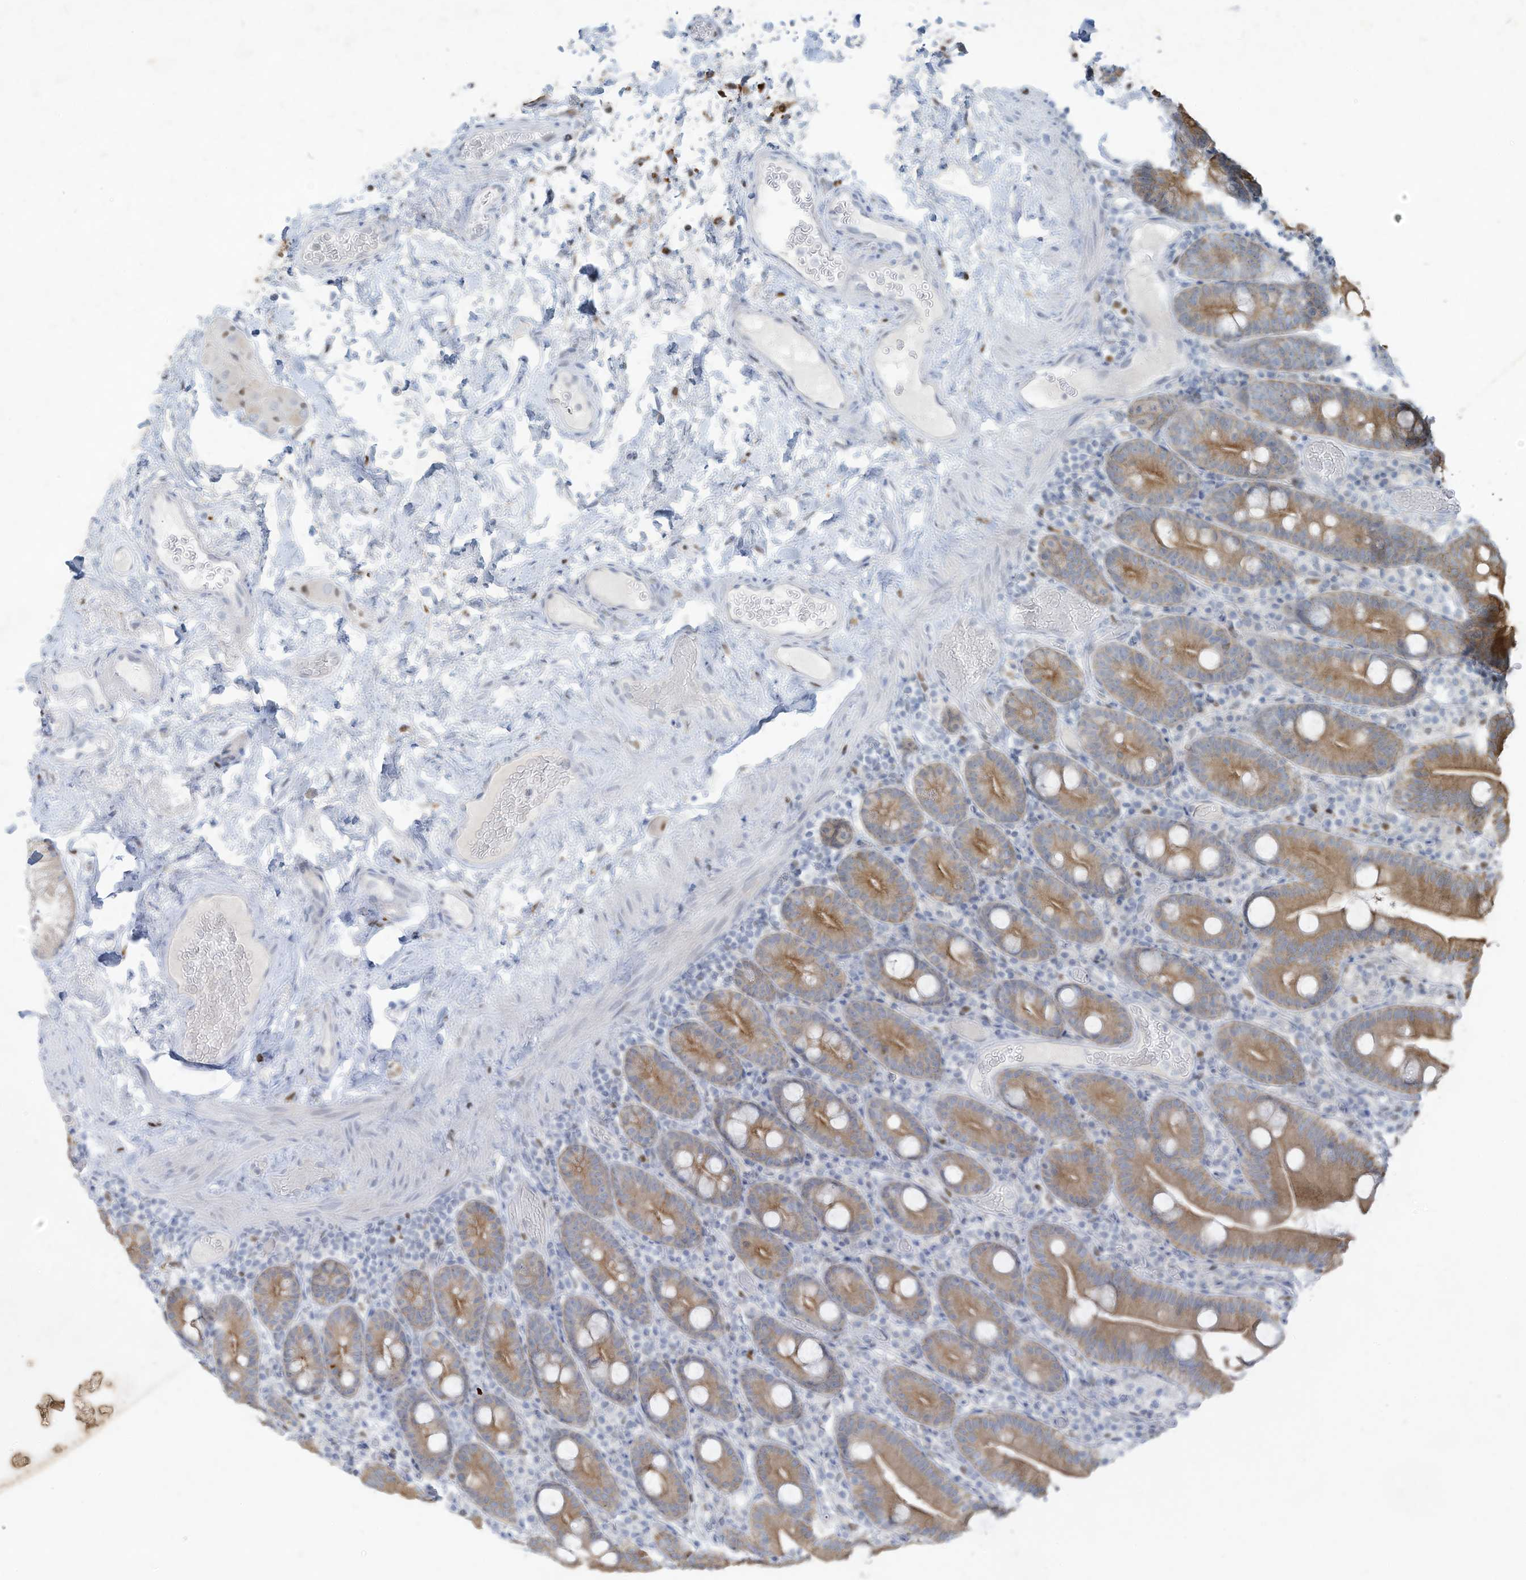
{"staining": {"intensity": "moderate", "quantity": ">75%", "location": "cytoplasmic/membranous"}, "tissue": "duodenum", "cell_type": "Glandular cells", "image_type": "normal", "snomed": [{"axis": "morphology", "description": "Normal tissue, NOS"}, {"axis": "topography", "description": "Duodenum"}], "caption": "Benign duodenum exhibits moderate cytoplasmic/membranous expression in about >75% of glandular cells, visualized by immunohistochemistry.", "gene": "TUBE1", "patient": {"sex": "male", "age": 55}}